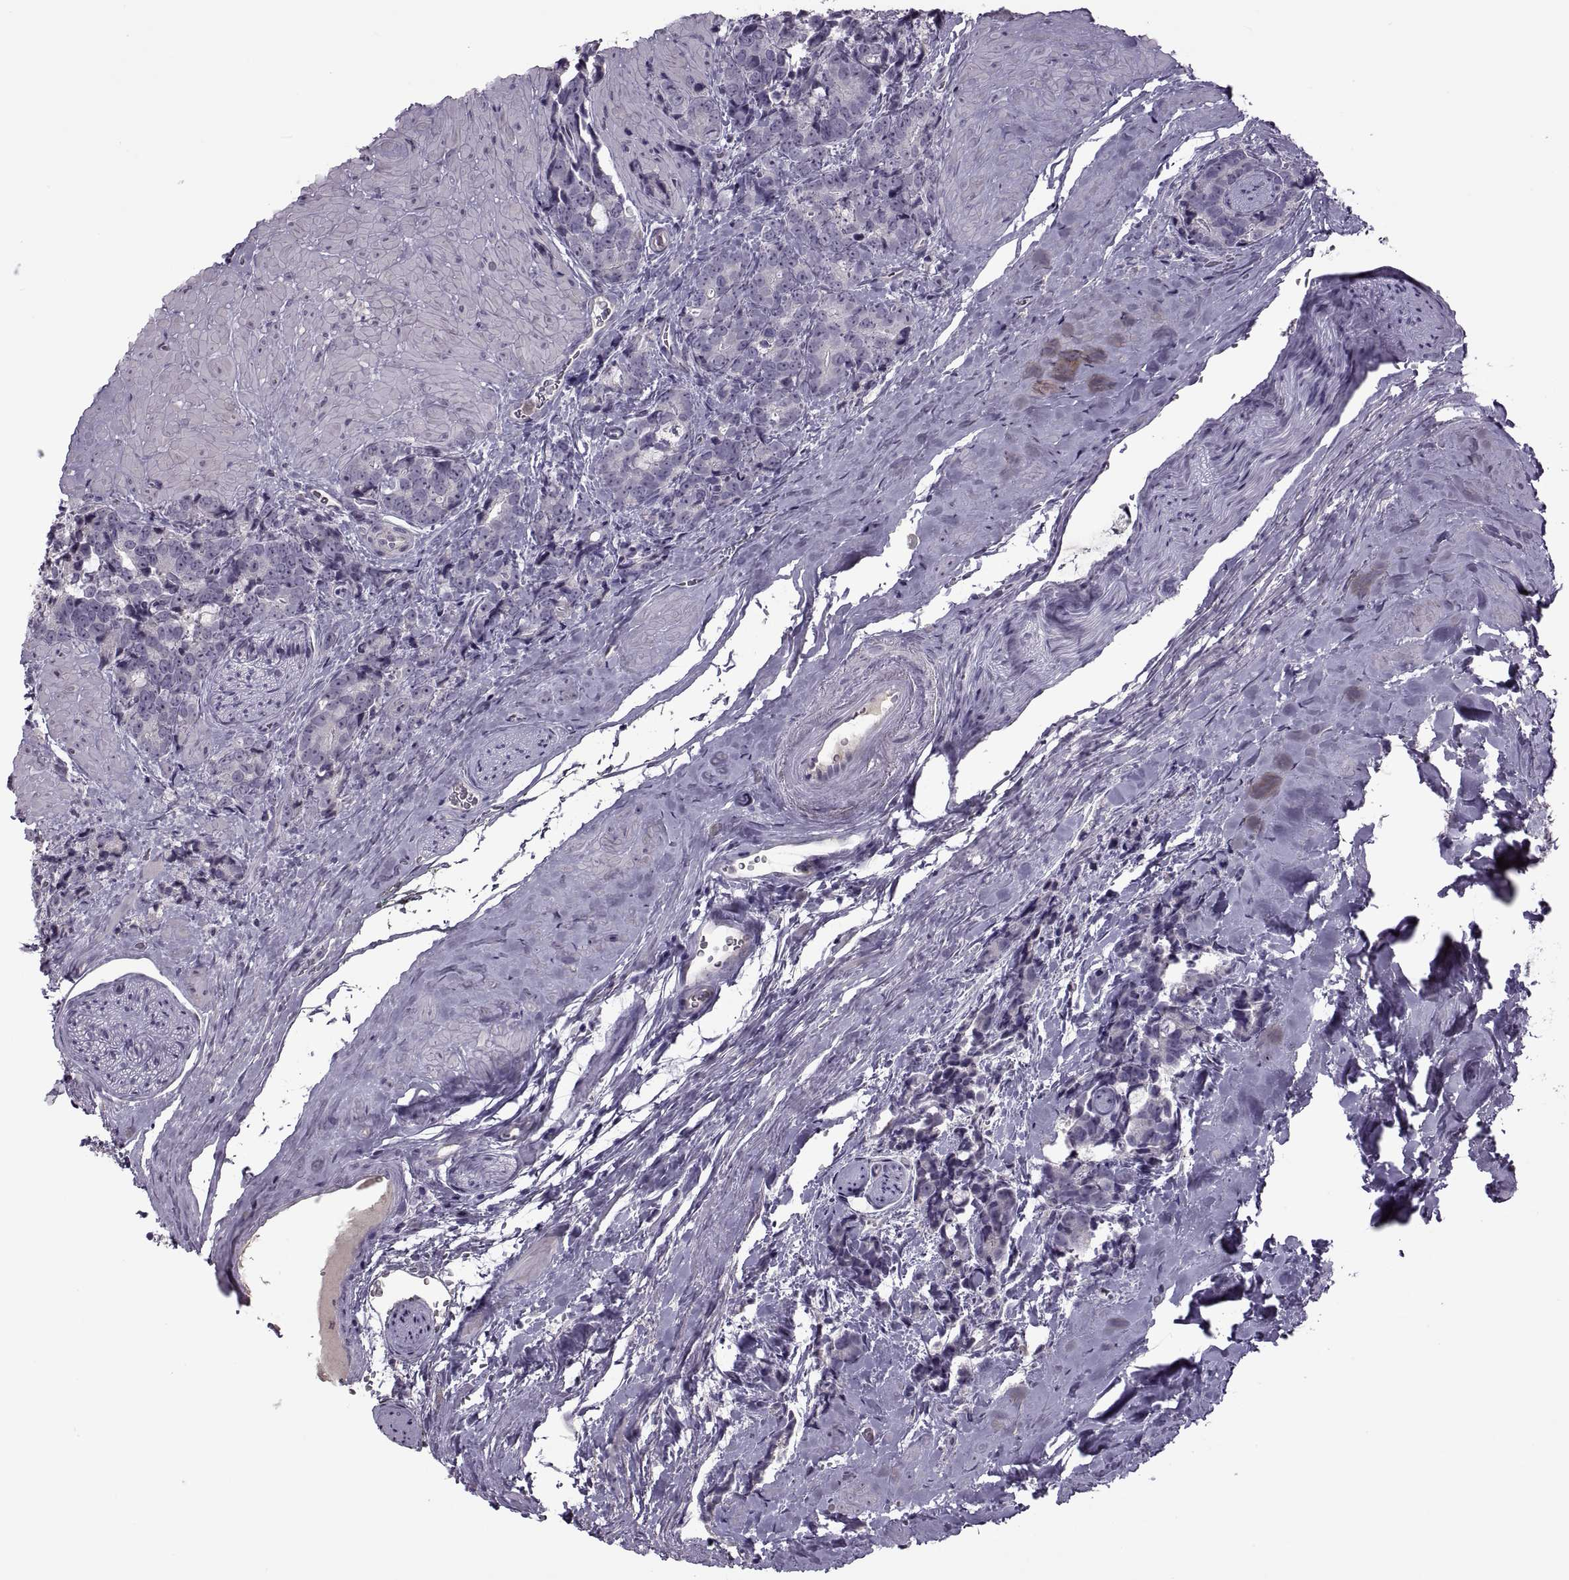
{"staining": {"intensity": "negative", "quantity": "none", "location": "none"}, "tissue": "prostate cancer", "cell_type": "Tumor cells", "image_type": "cancer", "snomed": [{"axis": "morphology", "description": "Adenocarcinoma, High grade"}, {"axis": "topography", "description": "Prostate"}], "caption": "Immunohistochemistry (IHC) of human prostate cancer (high-grade adenocarcinoma) demonstrates no staining in tumor cells.", "gene": "RSPH6A", "patient": {"sex": "male", "age": 74}}